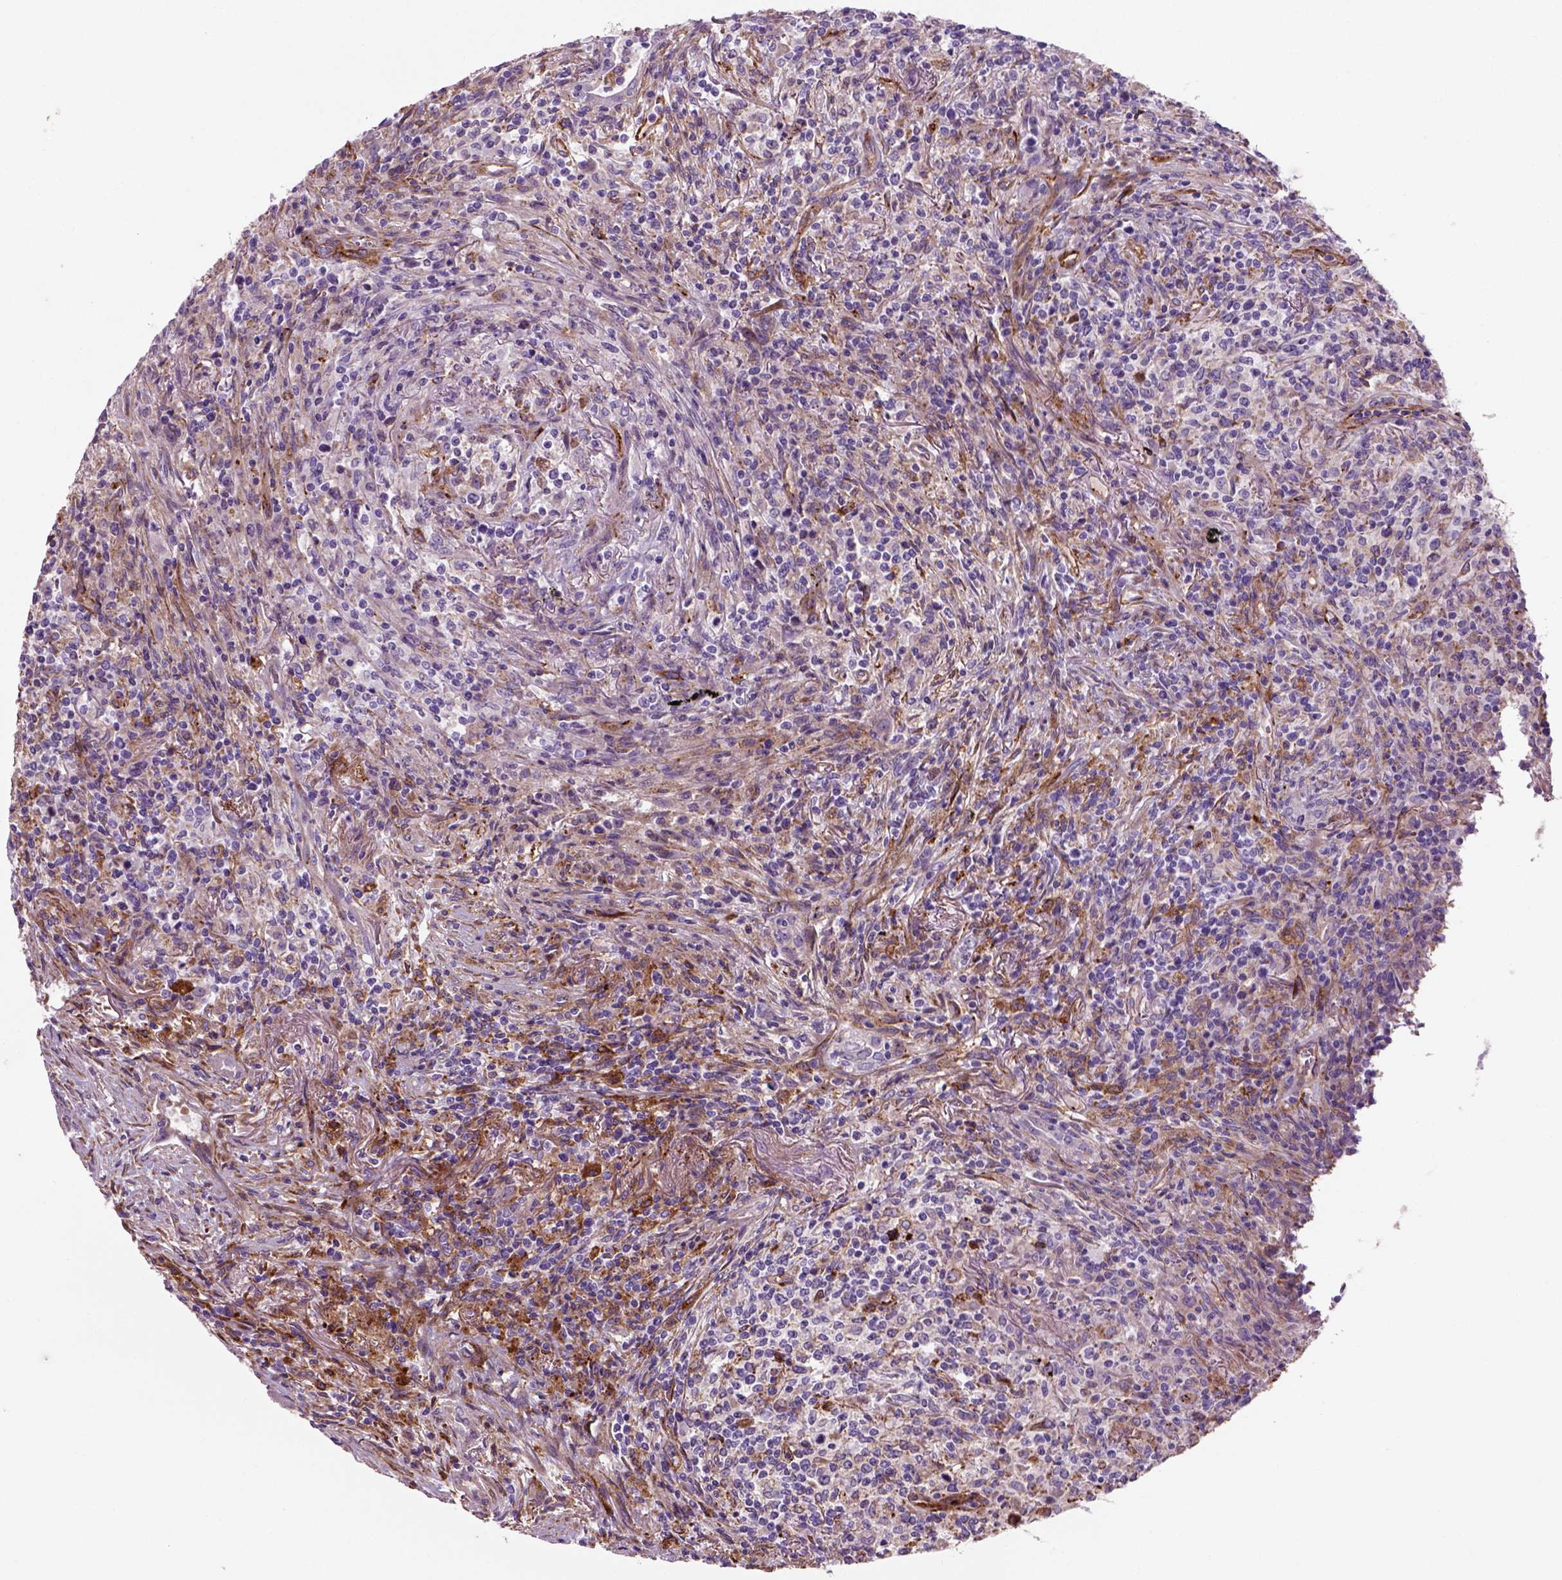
{"staining": {"intensity": "negative", "quantity": "none", "location": "none"}, "tissue": "lymphoma", "cell_type": "Tumor cells", "image_type": "cancer", "snomed": [{"axis": "morphology", "description": "Malignant lymphoma, non-Hodgkin's type, High grade"}, {"axis": "topography", "description": "Lung"}], "caption": "DAB (3,3'-diaminobenzidine) immunohistochemical staining of human high-grade malignant lymphoma, non-Hodgkin's type exhibits no significant positivity in tumor cells.", "gene": "MARCKS", "patient": {"sex": "male", "age": 79}}